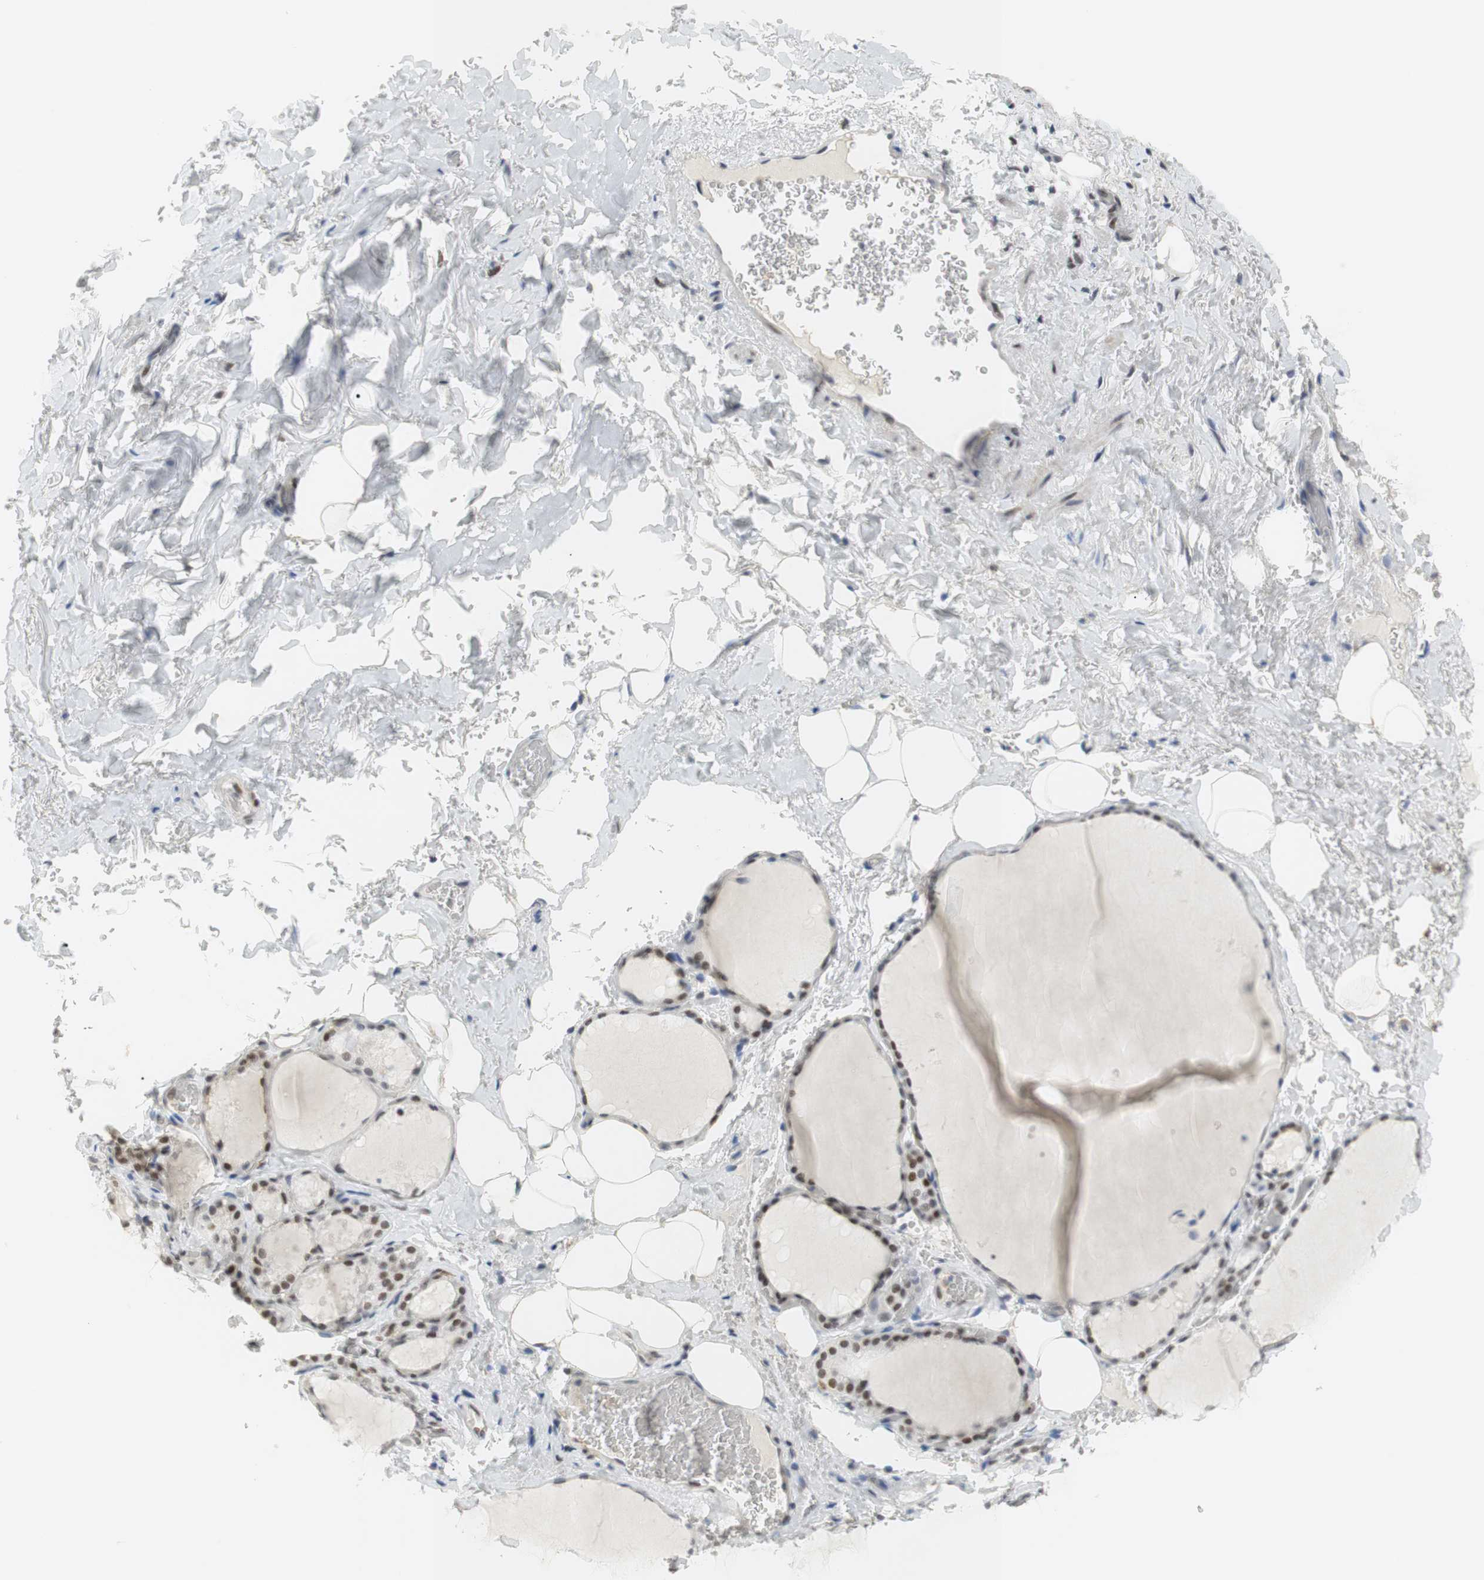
{"staining": {"intensity": "moderate", "quantity": ">75%", "location": "nuclear"}, "tissue": "thyroid gland", "cell_type": "Glandular cells", "image_type": "normal", "snomed": [{"axis": "morphology", "description": "Normal tissue, NOS"}, {"axis": "topography", "description": "Thyroid gland"}], "caption": "The micrograph demonstrates a brown stain indicating the presence of a protein in the nuclear of glandular cells in thyroid gland. (DAB (3,3'-diaminobenzidine) IHC, brown staining for protein, blue staining for nuclei).", "gene": "BMI1", "patient": {"sex": "male", "age": 61}}